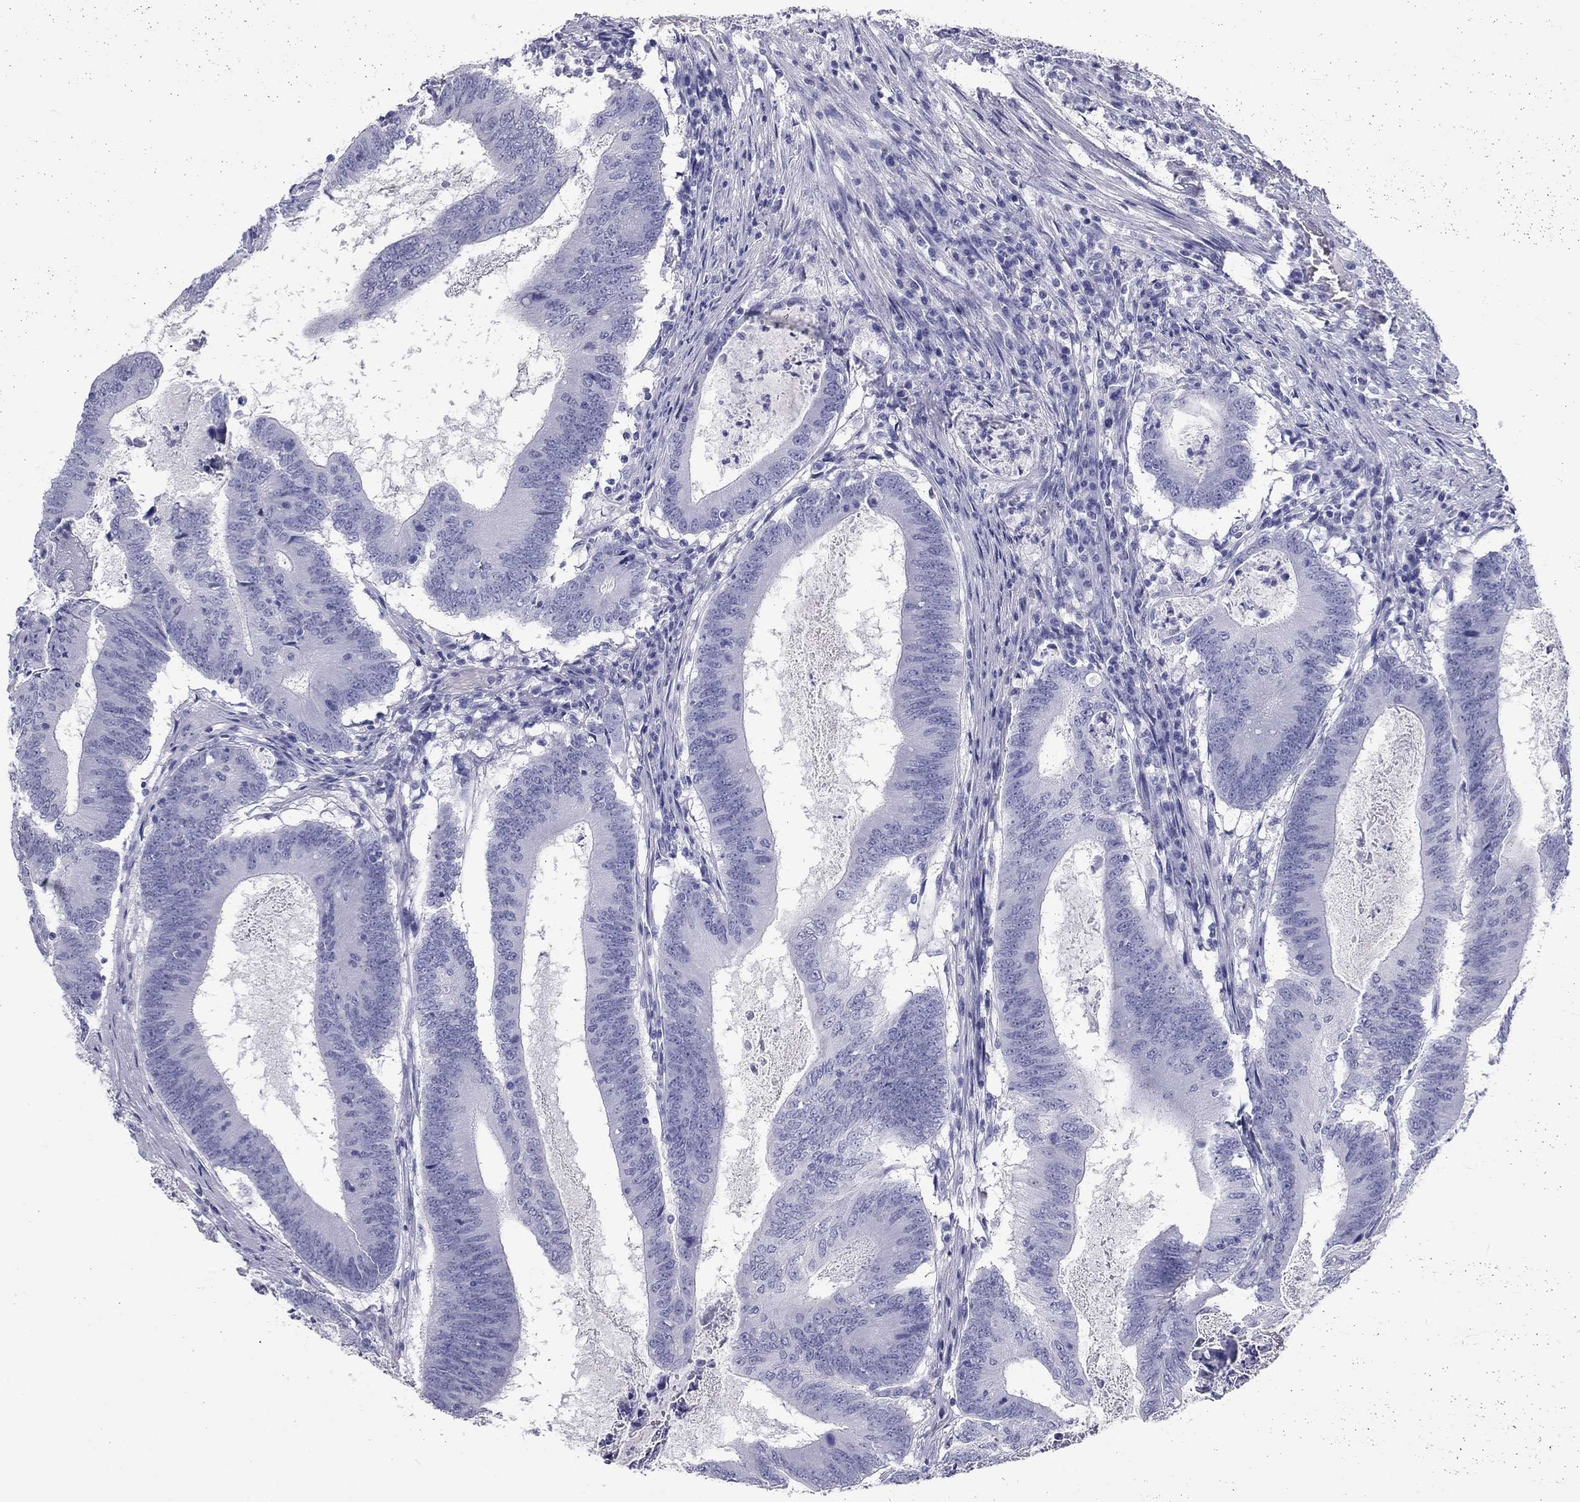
{"staining": {"intensity": "negative", "quantity": "none", "location": "none"}, "tissue": "colorectal cancer", "cell_type": "Tumor cells", "image_type": "cancer", "snomed": [{"axis": "morphology", "description": "Adenocarcinoma, NOS"}, {"axis": "topography", "description": "Colon"}], "caption": "Colorectal cancer stained for a protein using IHC exhibits no staining tumor cells.", "gene": "DNALI1", "patient": {"sex": "female", "age": 70}}